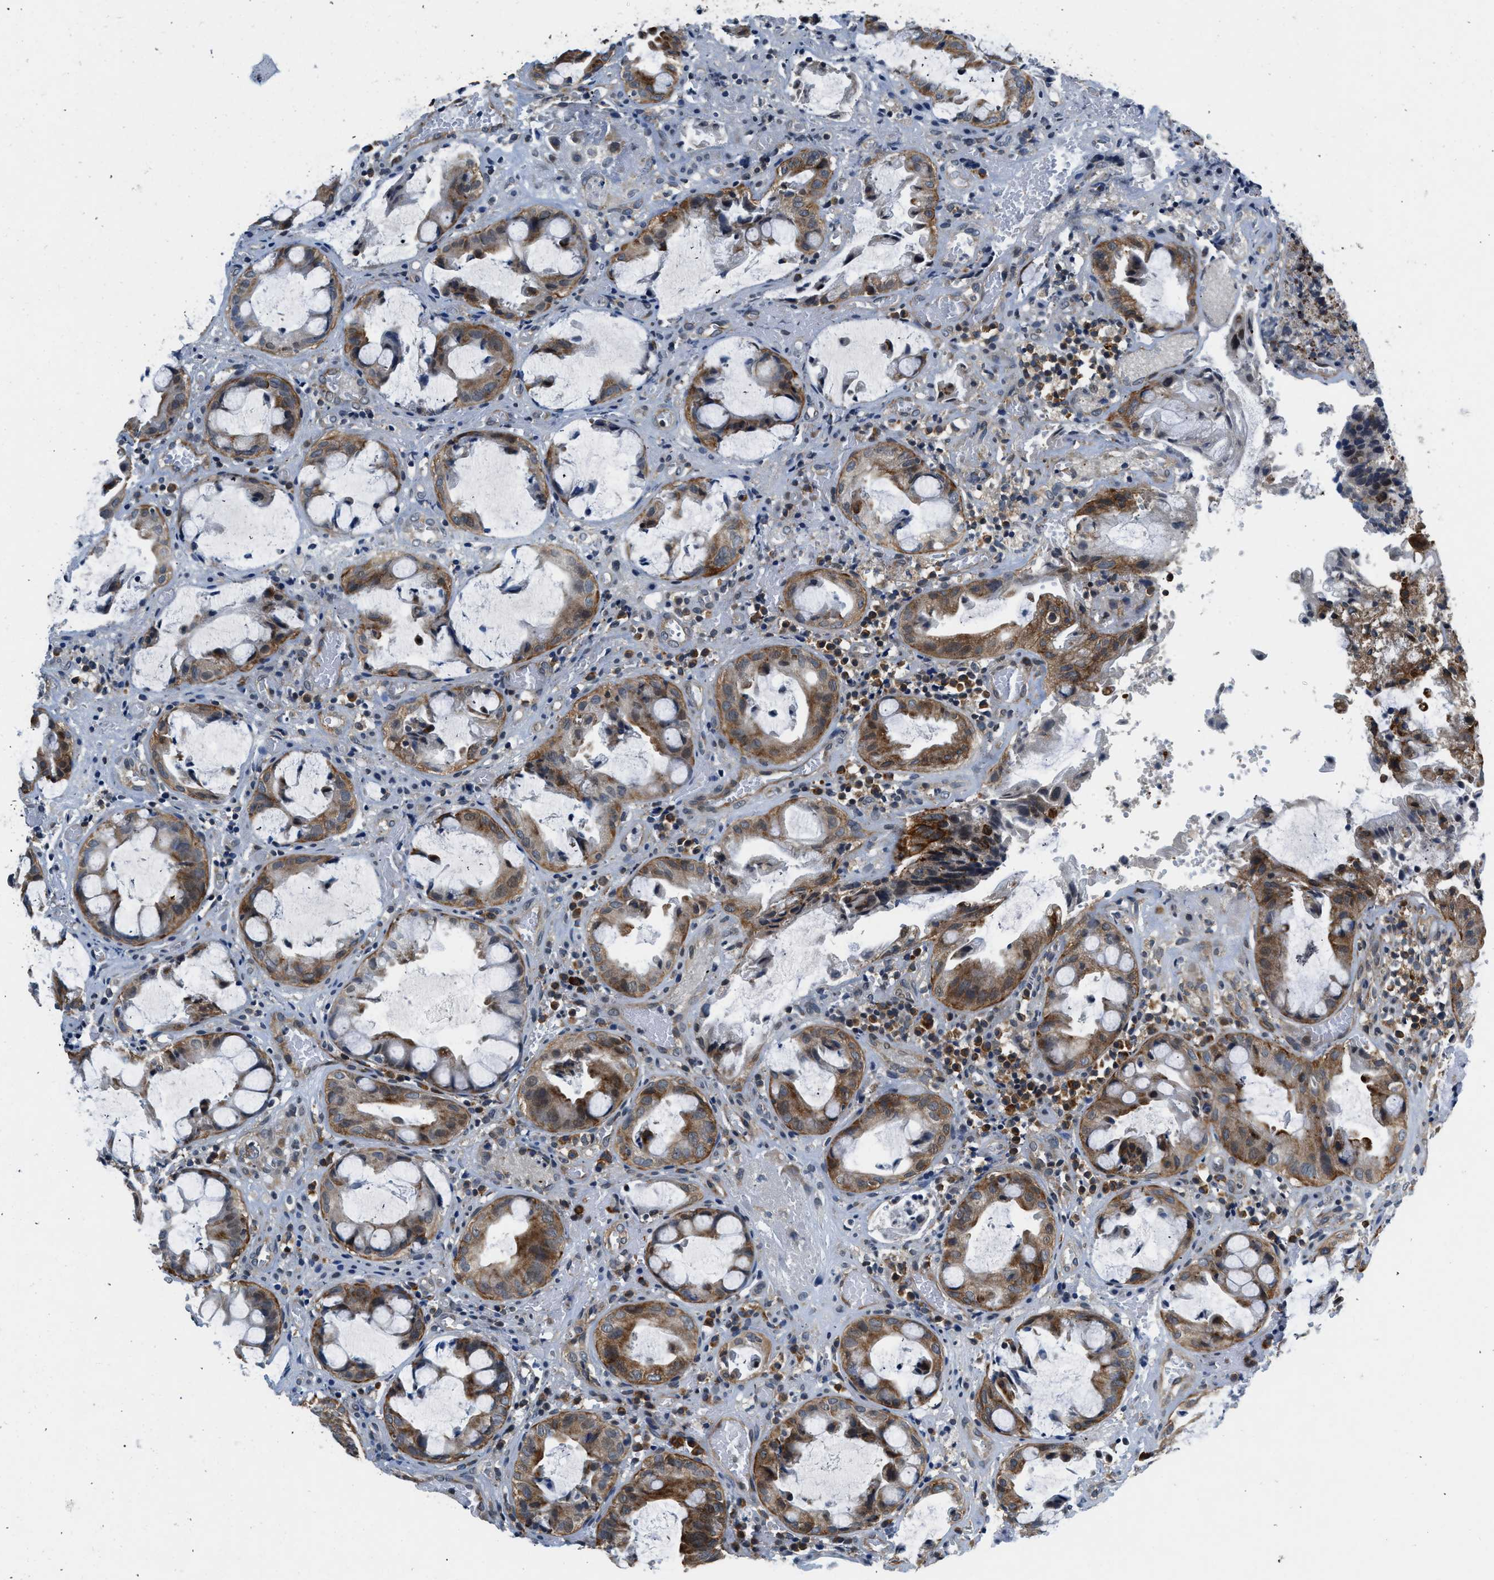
{"staining": {"intensity": "moderate", "quantity": ">75%", "location": "cytoplasmic/membranous"}, "tissue": "colorectal cancer", "cell_type": "Tumor cells", "image_type": "cancer", "snomed": [{"axis": "morphology", "description": "Adenocarcinoma, NOS"}, {"axis": "topography", "description": "Colon"}], "caption": "Immunohistochemical staining of colorectal cancer shows moderate cytoplasmic/membranous protein positivity in about >75% of tumor cells.", "gene": "PA2G4", "patient": {"sex": "female", "age": 57}}